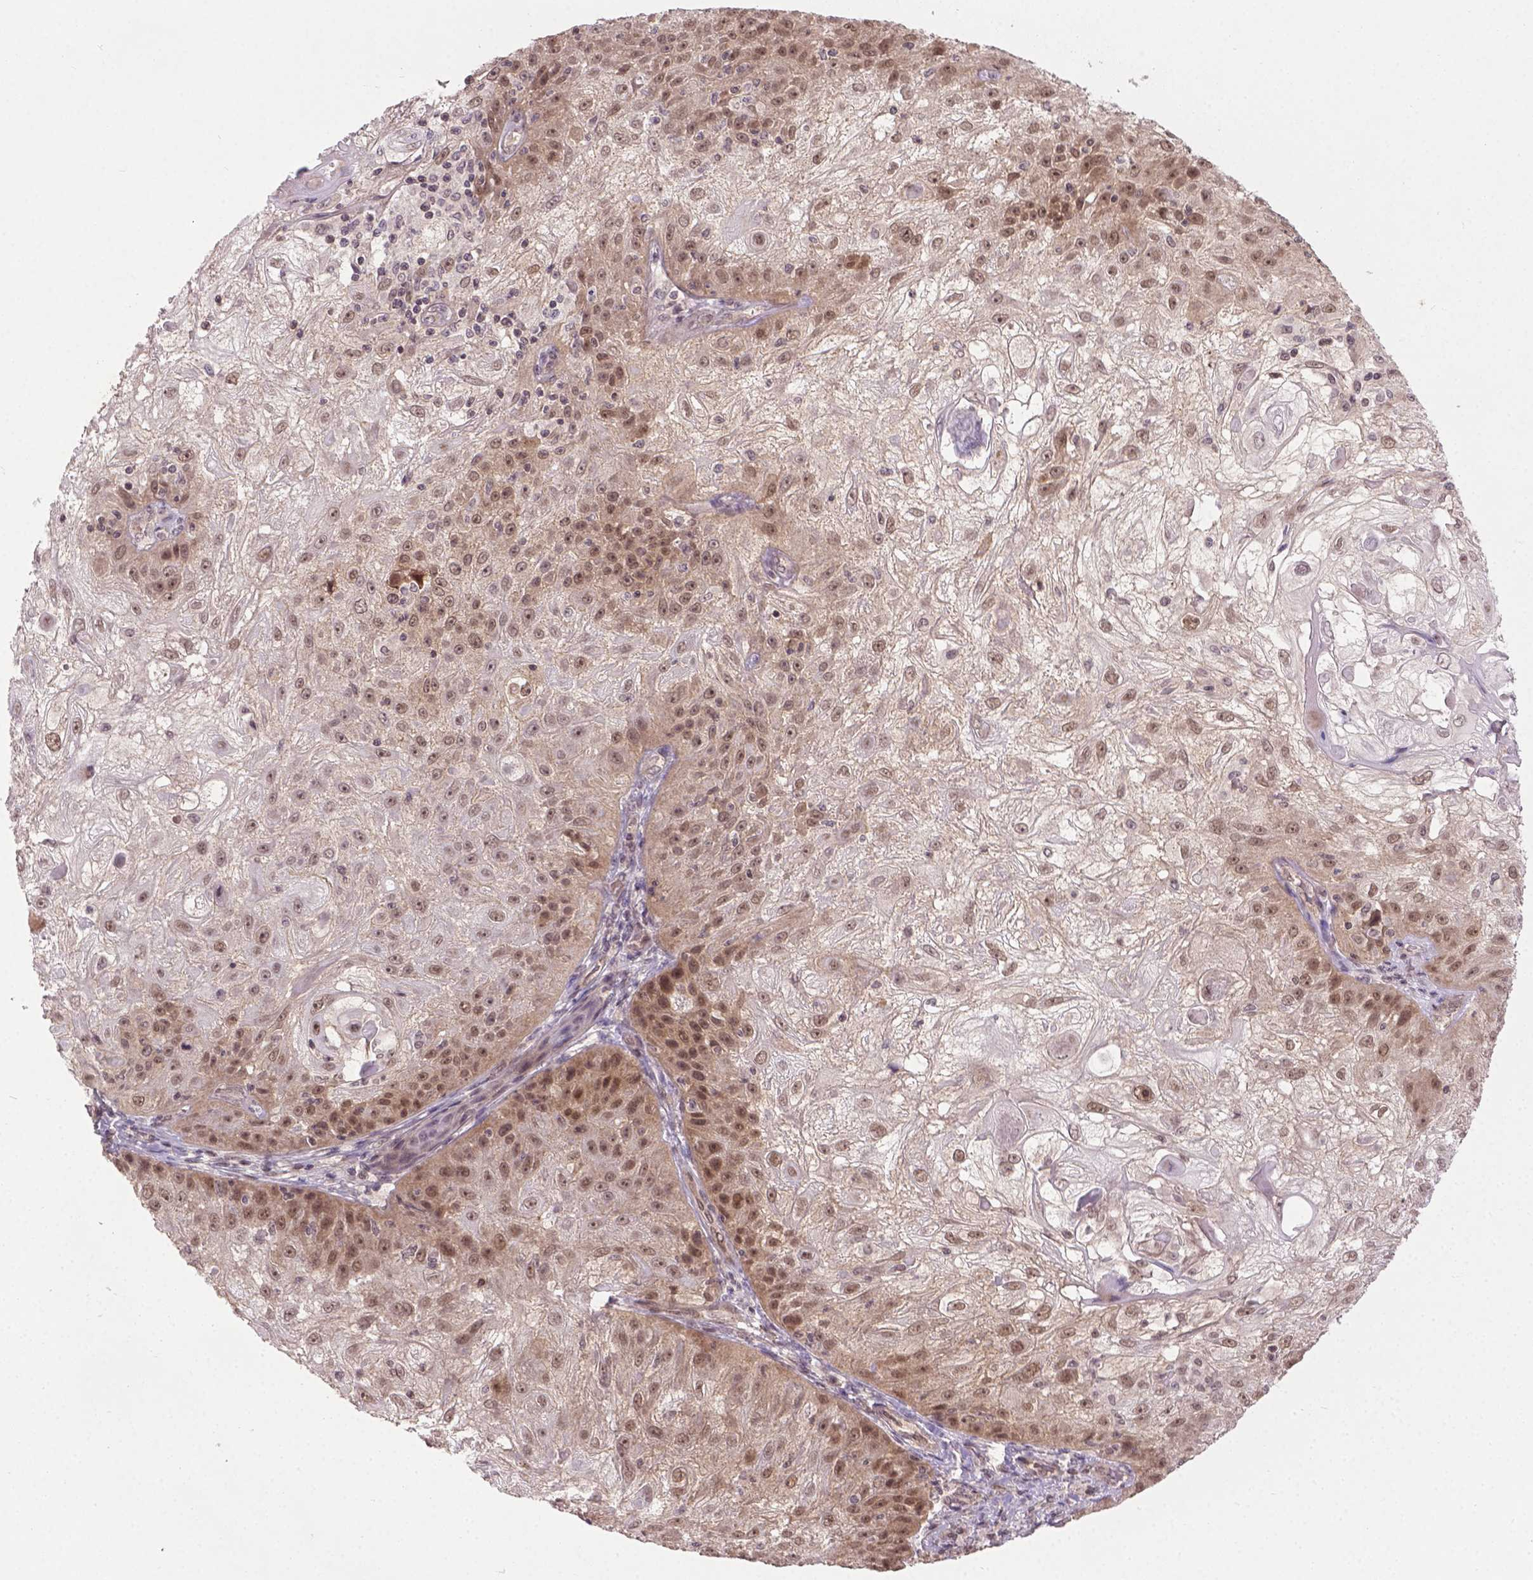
{"staining": {"intensity": "moderate", "quantity": ">75%", "location": "nuclear"}, "tissue": "skin cancer", "cell_type": "Tumor cells", "image_type": "cancer", "snomed": [{"axis": "morphology", "description": "Normal tissue, NOS"}, {"axis": "morphology", "description": "Squamous cell carcinoma, NOS"}, {"axis": "topography", "description": "Skin"}], "caption": "Squamous cell carcinoma (skin) stained with a brown dye shows moderate nuclear positive positivity in approximately >75% of tumor cells.", "gene": "ANKRD54", "patient": {"sex": "female", "age": 83}}